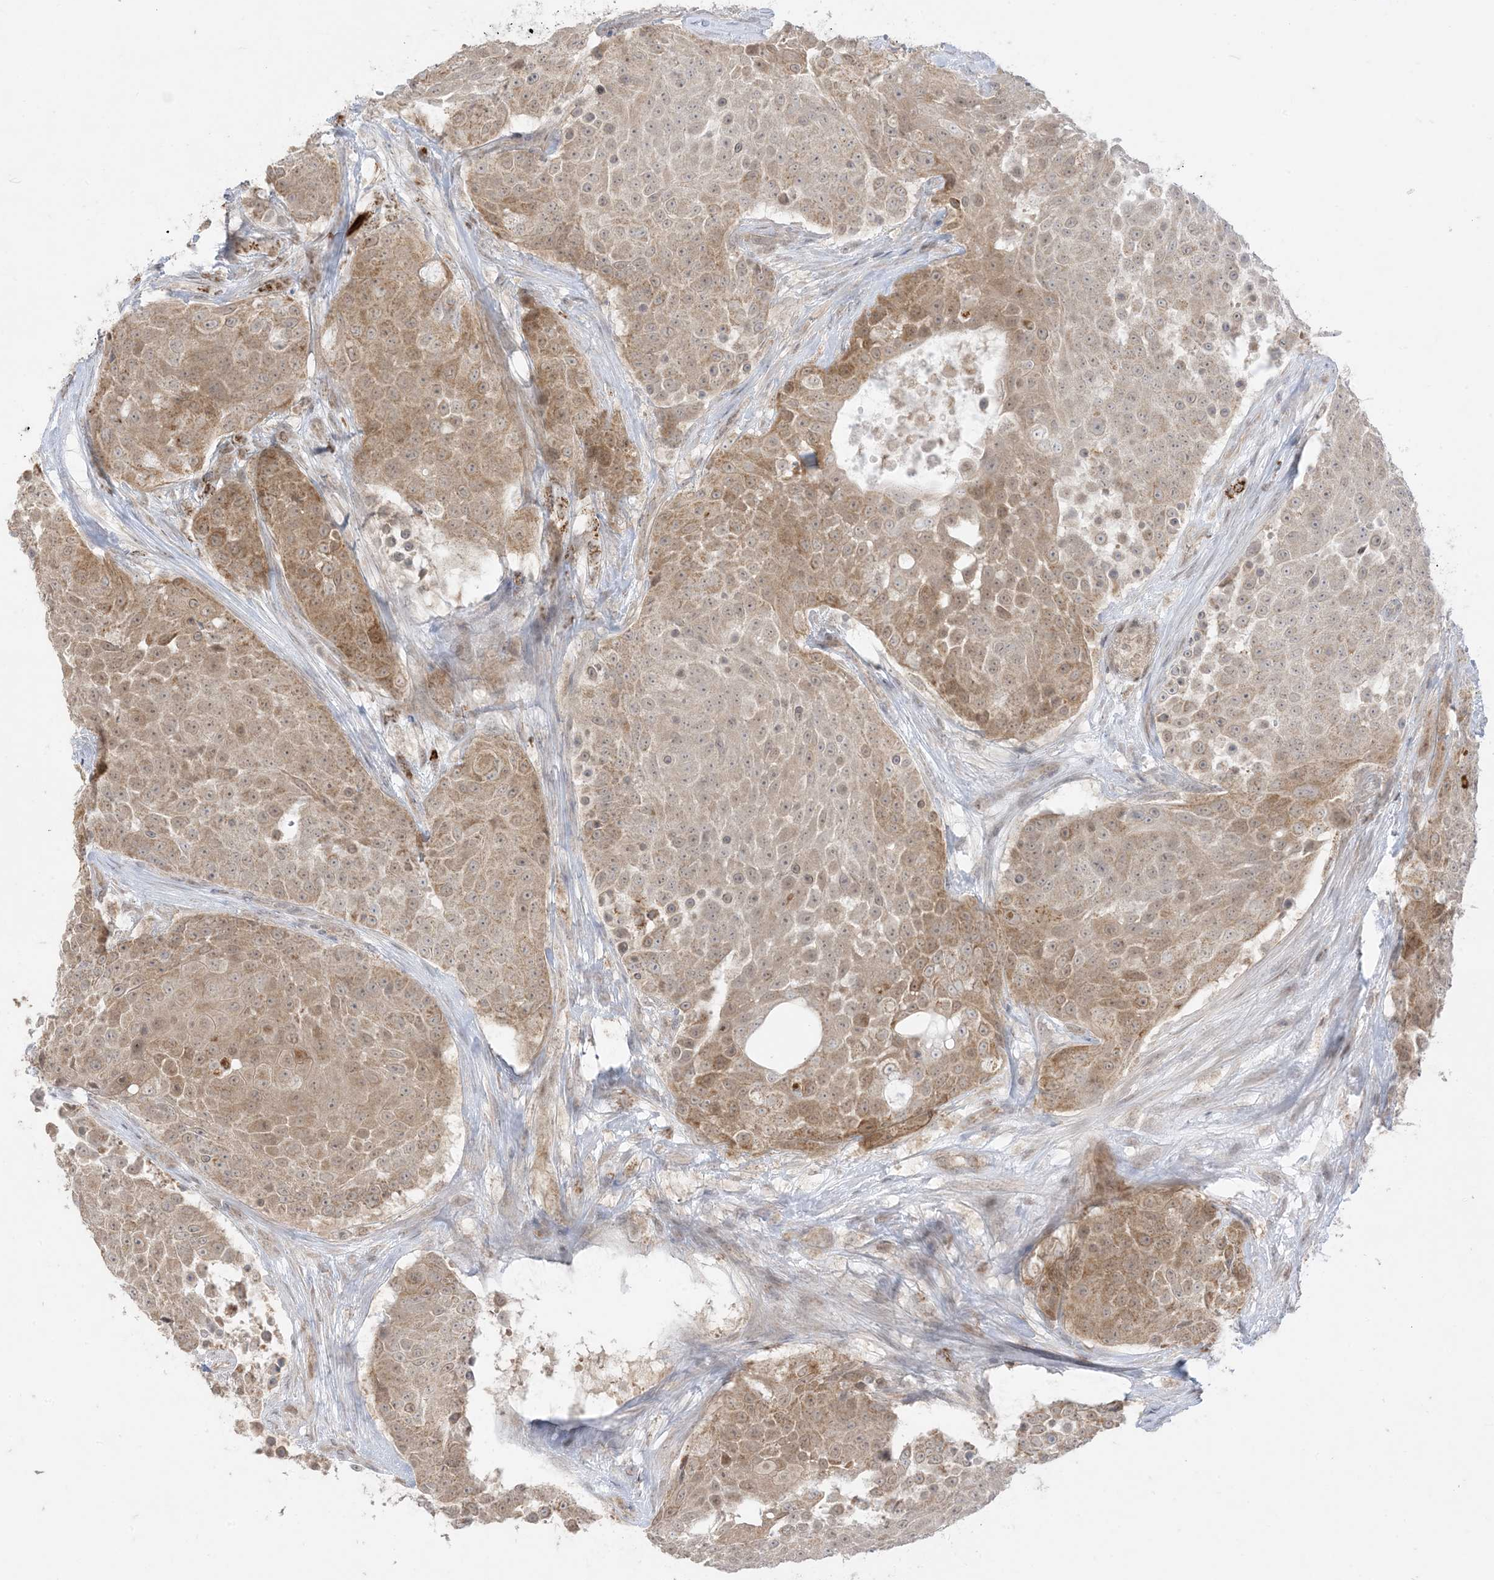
{"staining": {"intensity": "moderate", "quantity": "25%-75%", "location": "cytoplasmic/membranous"}, "tissue": "urothelial cancer", "cell_type": "Tumor cells", "image_type": "cancer", "snomed": [{"axis": "morphology", "description": "Urothelial carcinoma, High grade"}, {"axis": "topography", "description": "Urinary bladder"}], "caption": "High-grade urothelial carcinoma tissue reveals moderate cytoplasmic/membranous expression in approximately 25%-75% of tumor cells (Brightfield microscopy of DAB IHC at high magnification).", "gene": "KANSL3", "patient": {"sex": "female", "age": 63}}